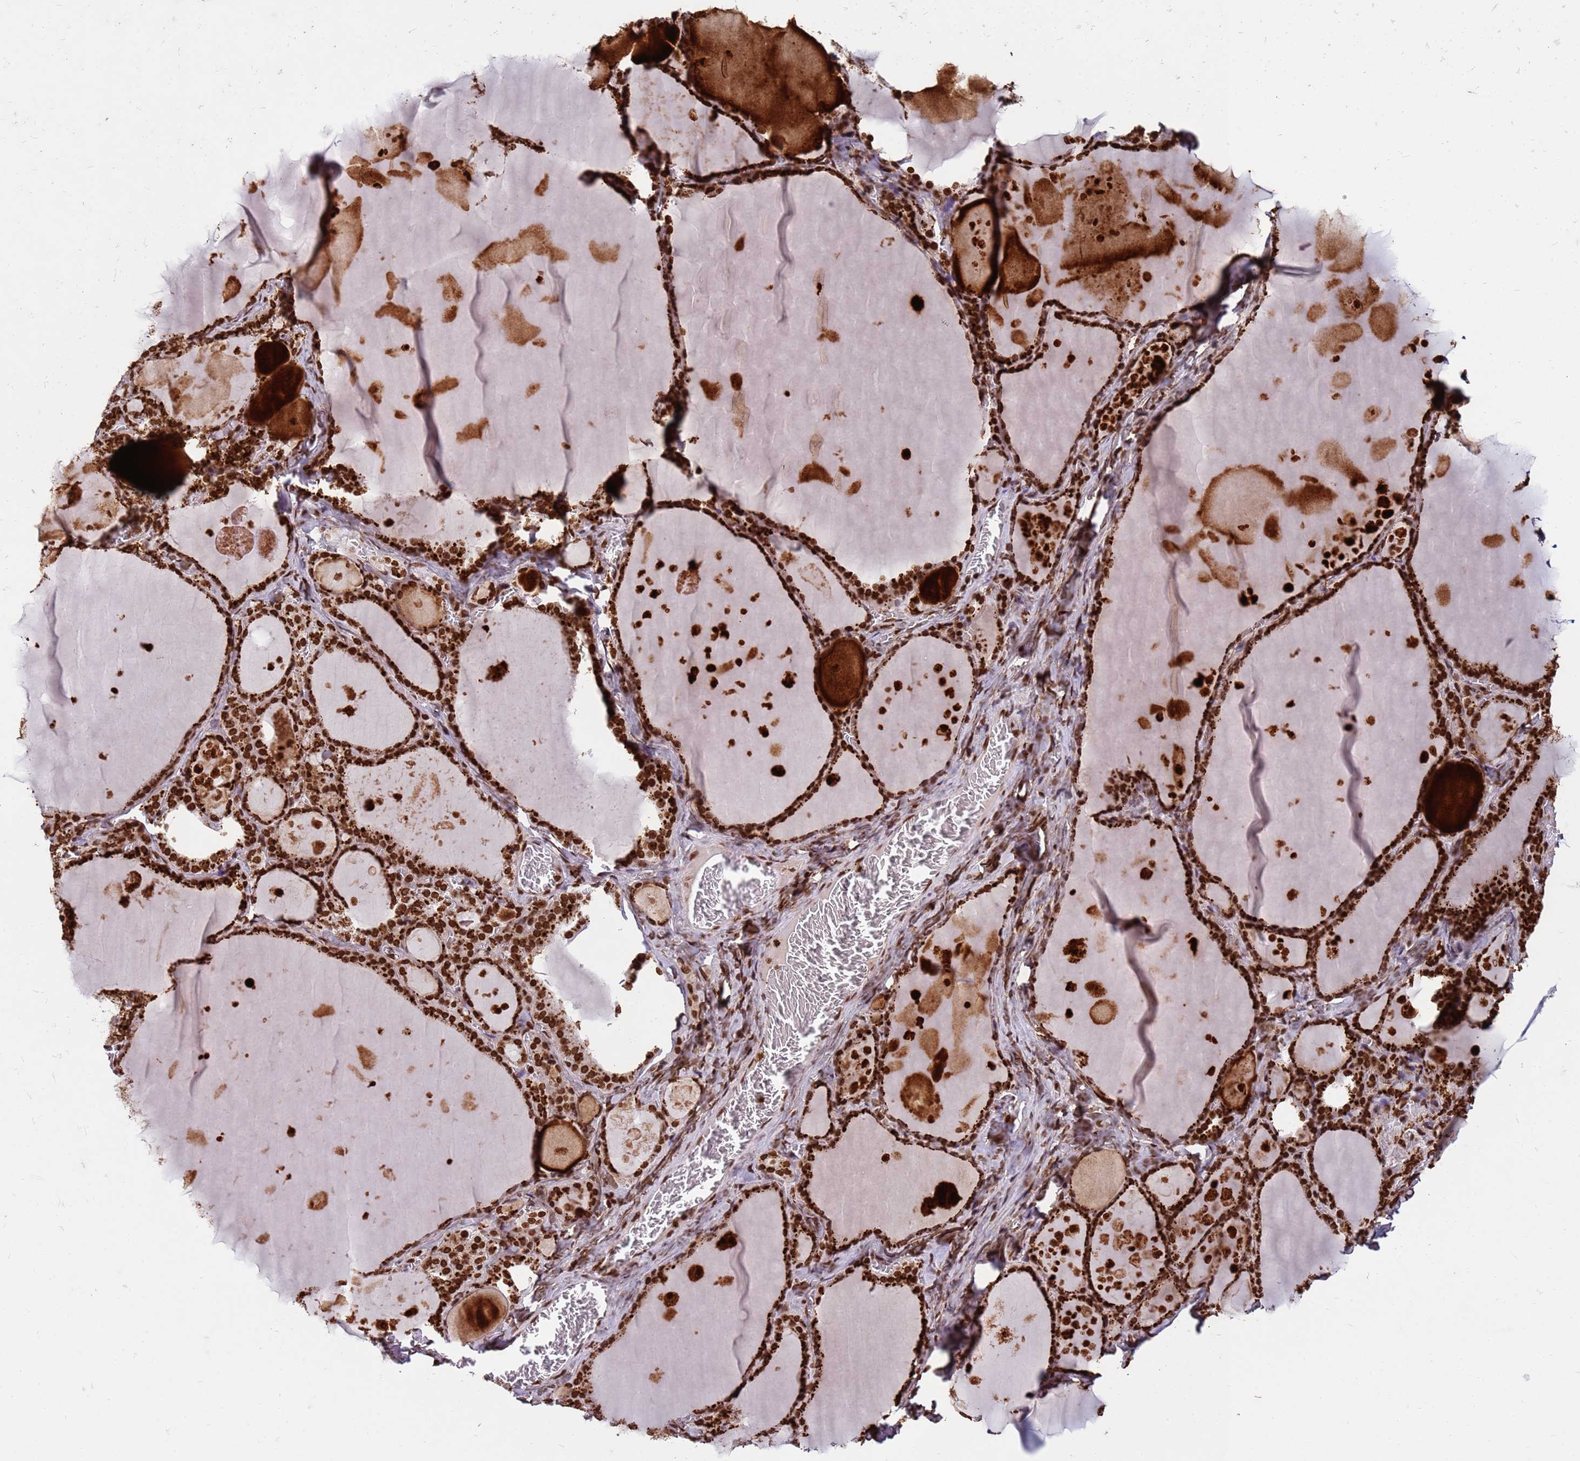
{"staining": {"intensity": "strong", "quantity": ">75%", "location": "nuclear"}, "tissue": "thyroid gland", "cell_type": "Glandular cells", "image_type": "normal", "snomed": [{"axis": "morphology", "description": "Normal tissue, NOS"}, {"axis": "topography", "description": "Thyroid gland"}], "caption": "Protein staining demonstrates strong nuclear expression in about >75% of glandular cells in normal thyroid gland.", "gene": "H3", "patient": {"sex": "male", "age": 56}}